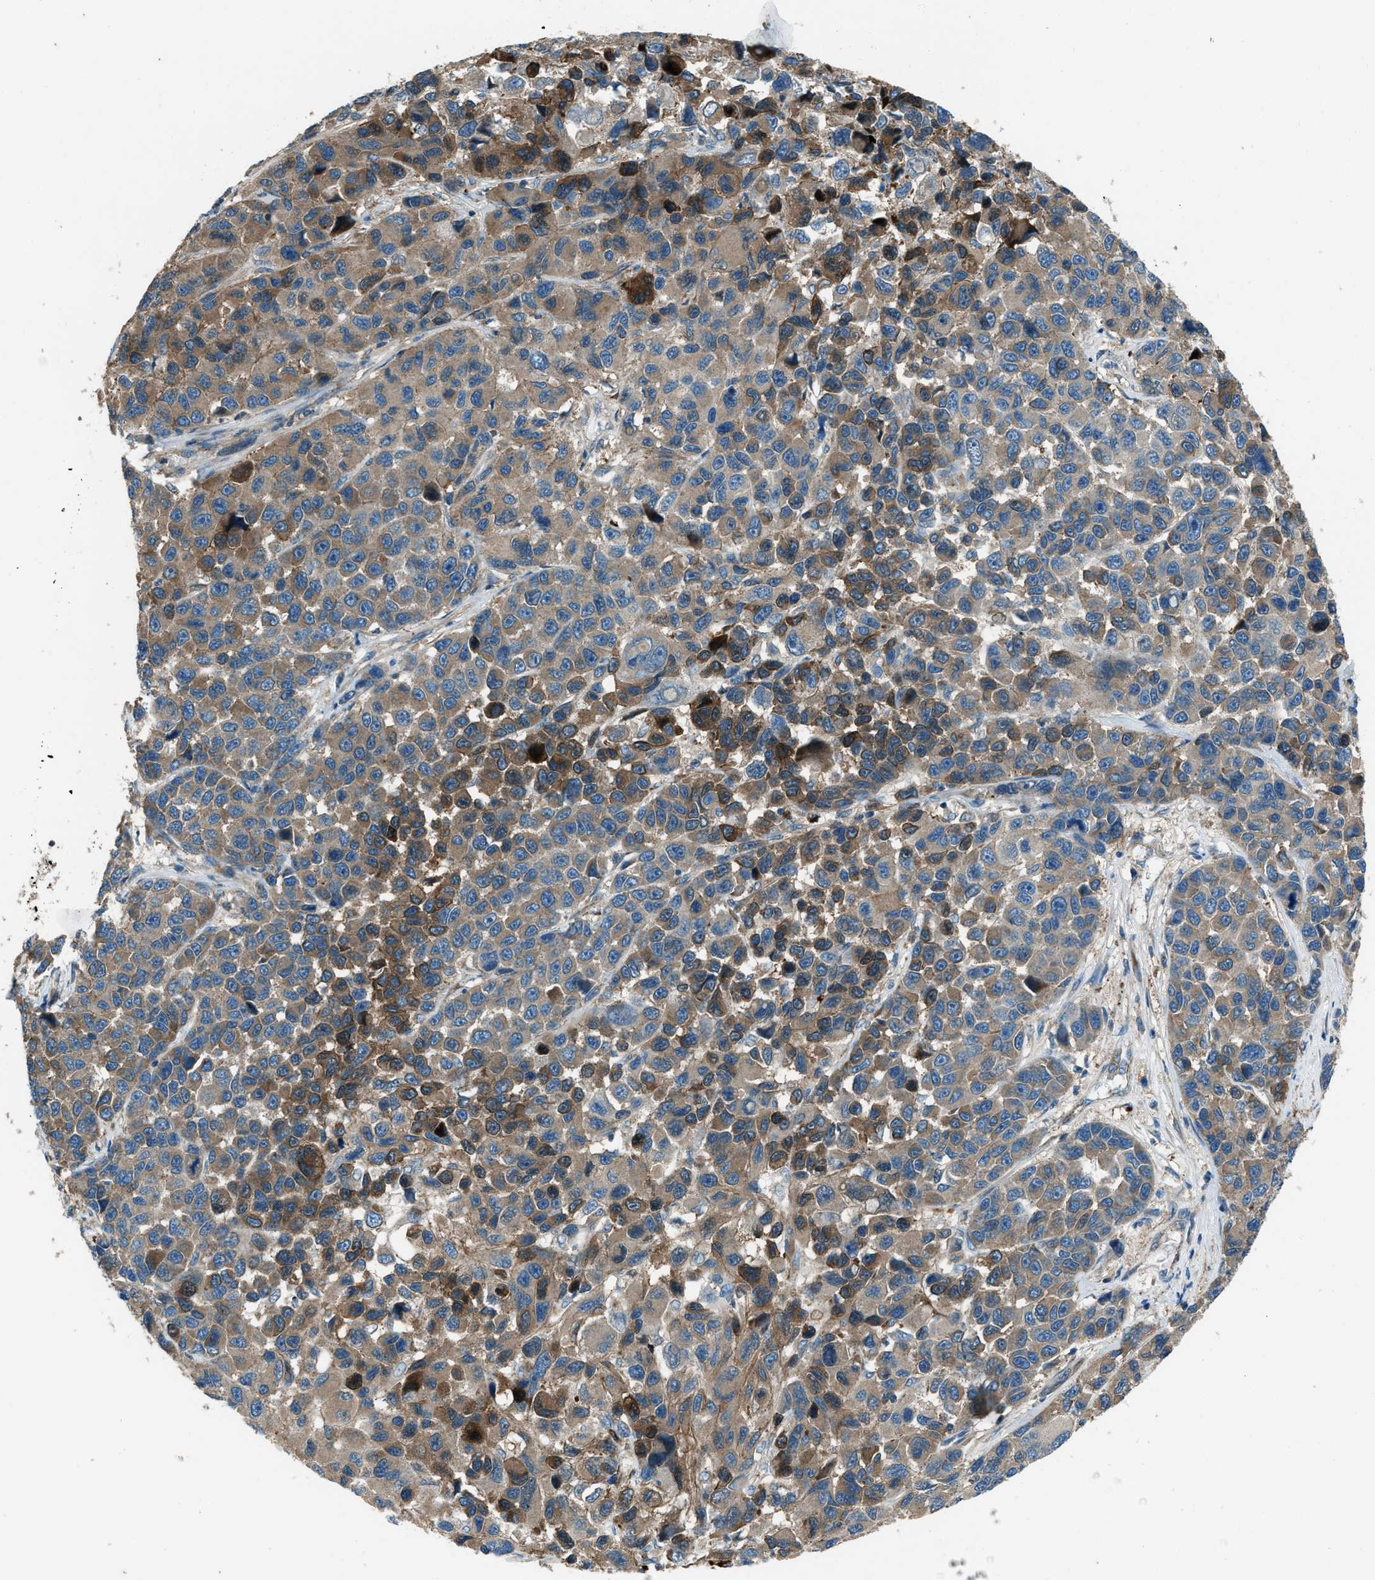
{"staining": {"intensity": "moderate", "quantity": ">75%", "location": "cytoplasmic/membranous"}, "tissue": "melanoma", "cell_type": "Tumor cells", "image_type": "cancer", "snomed": [{"axis": "morphology", "description": "Malignant melanoma, NOS"}, {"axis": "topography", "description": "Skin"}], "caption": "This is a micrograph of IHC staining of melanoma, which shows moderate positivity in the cytoplasmic/membranous of tumor cells.", "gene": "SVIL", "patient": {"sex": "male", "age": 53}}